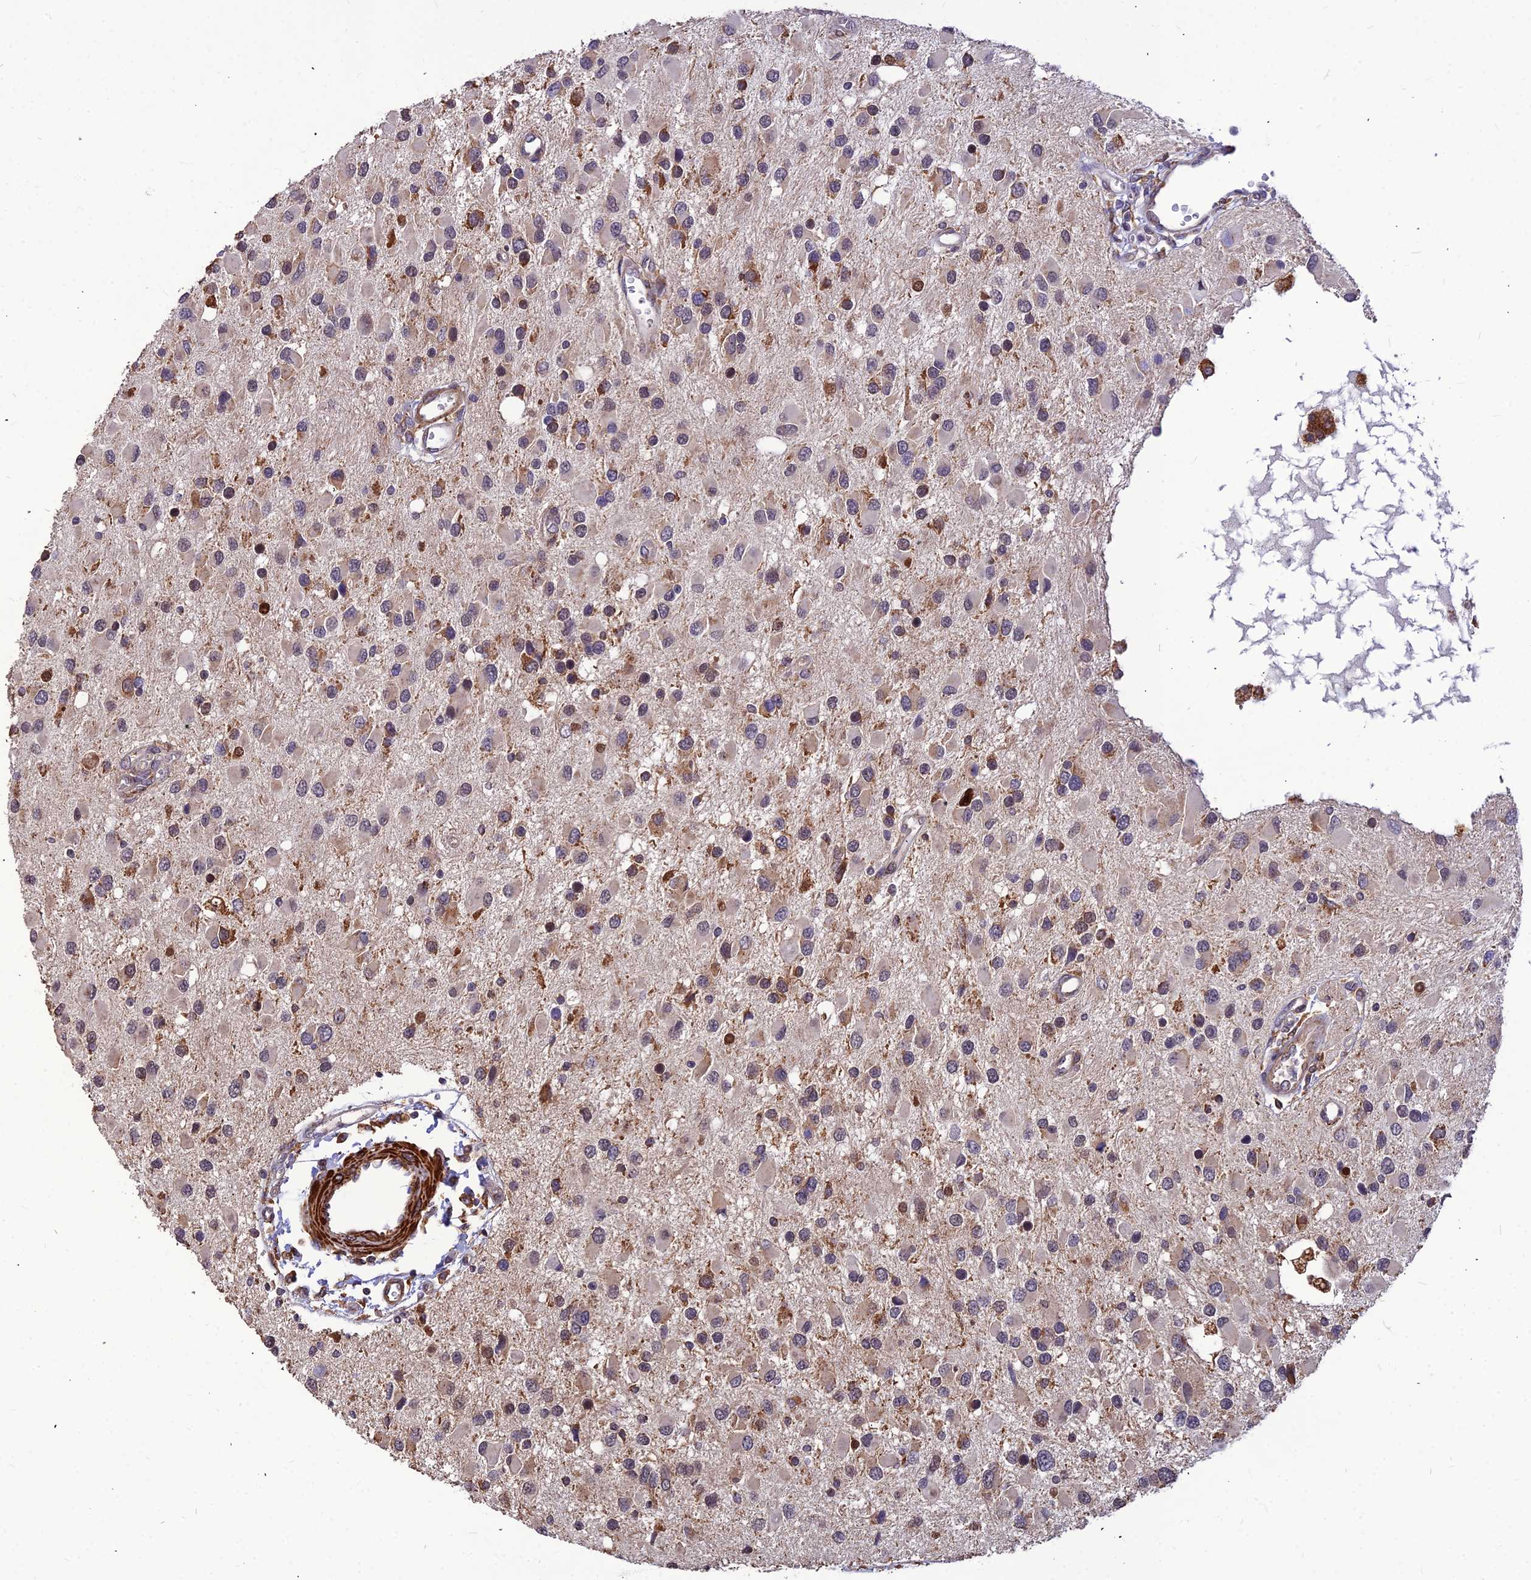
{"staining": {"intensity": "weak", "quantity": "25%-75%", "location": "cytoplasmic/membranous"}, "tissue": "glioma", "cell_type": "Tumor cells", "image_type": "cancer", "snomed": [{"axis": "morphology", "description": "Glioma, malignant, High grade"}, {"axis": "topography", "description": "Brain"}], "caption": "The micrograph reveals immunohistochemical staining of malignant high-grade glioma. There is weak cytoplasmic/membranous positivity is appreciated in about 25%-75% of tumor cells.", "gene": "LEKR1", "patient": {"sex": "male", "age": 53}}